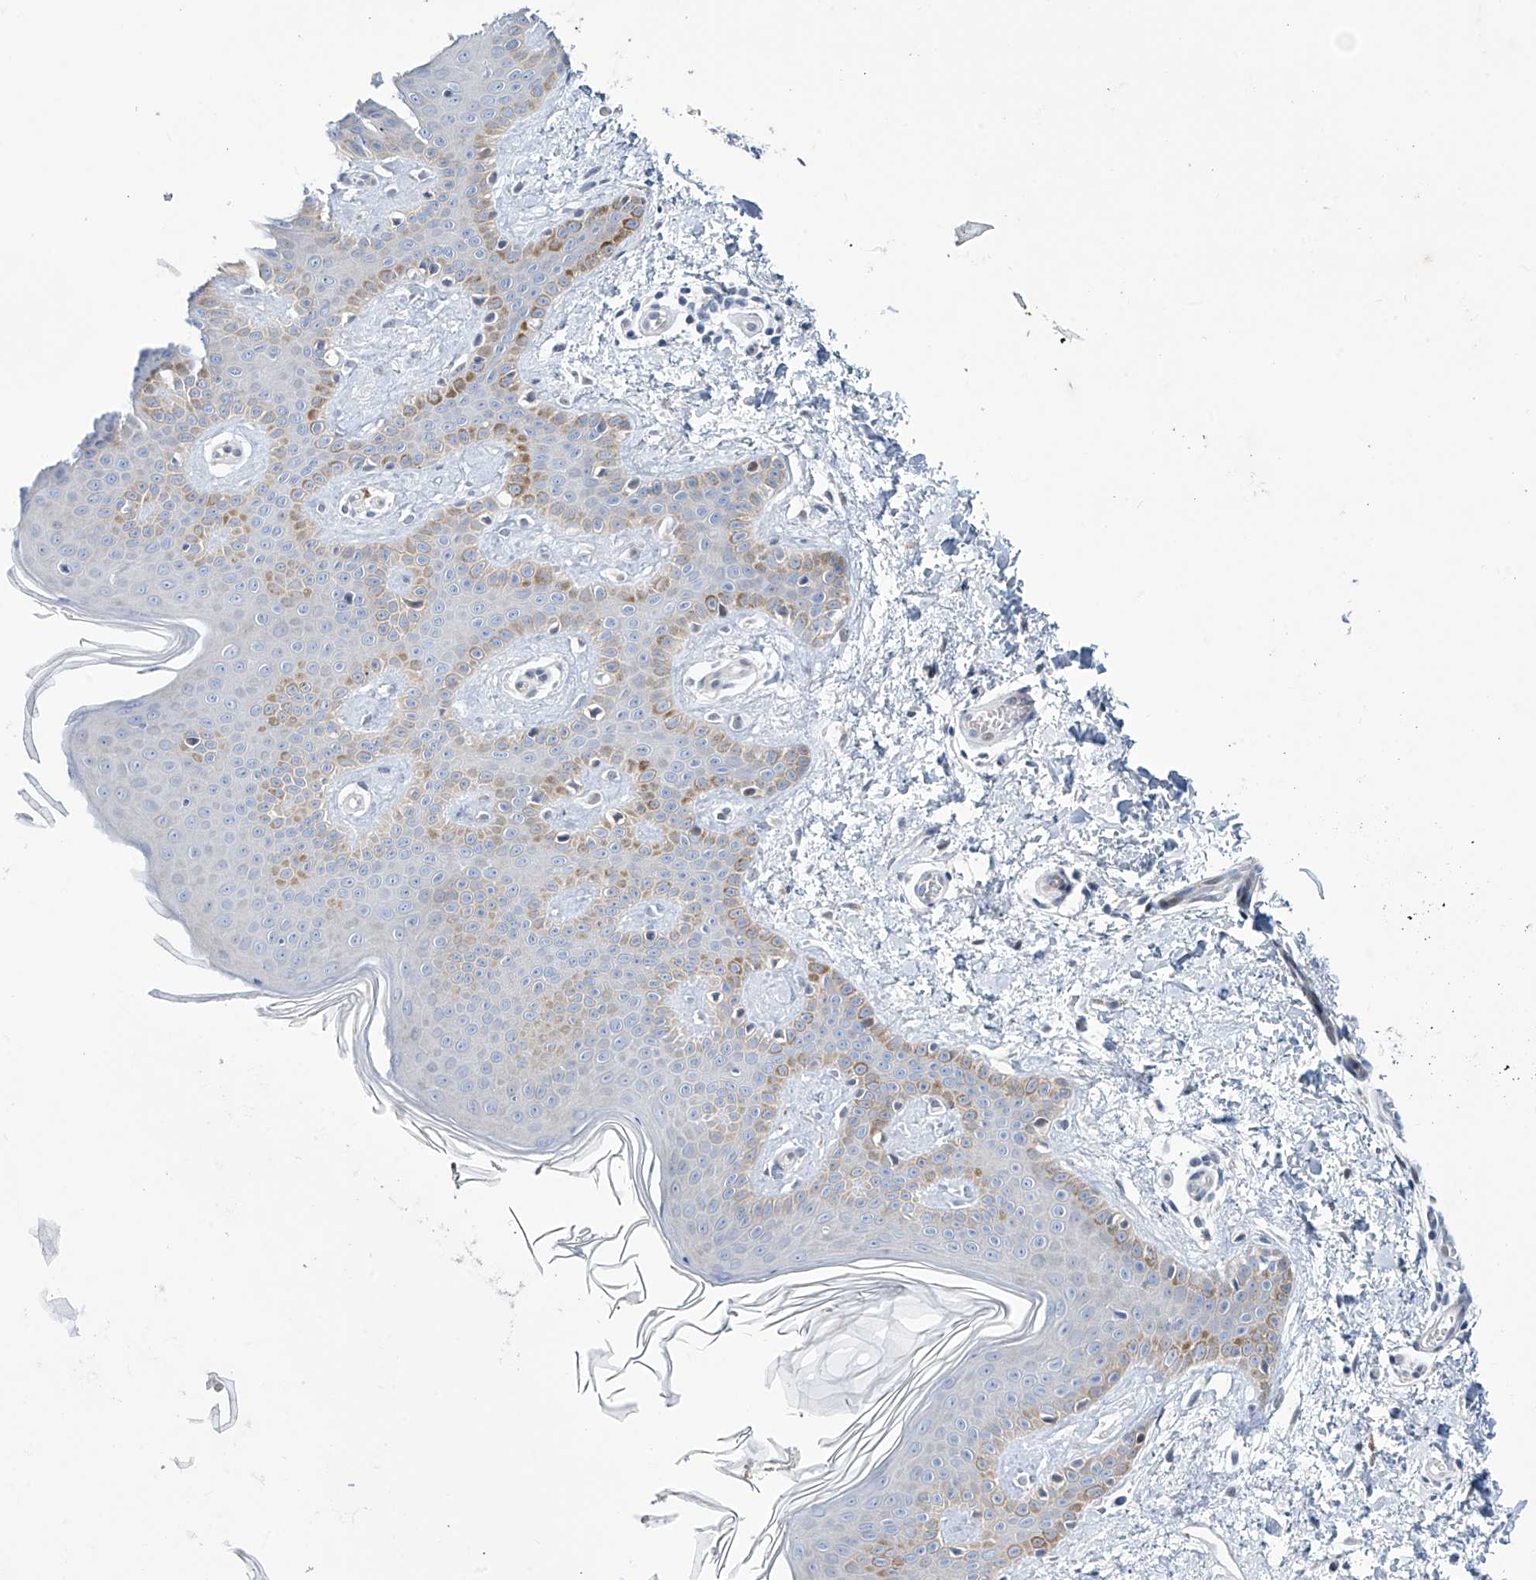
{"staining": {"intensity": "negative", "quantity": "none", "location": "none"}, "tissue": "skin", "cell_type": "Fibroblasts", "image_type": "normal", "snomed": [{"axis": "morphology", "description": "Normal tissue, NOS"}, {"axis": "topography", "description": "Skin"}], "caption": "Human skin stained for a protein using immunohistochemistry demonstrates no positivity in fibroblasts.", "gene": "TRIM60", "patient": {"sex": "male", "age": 36}}